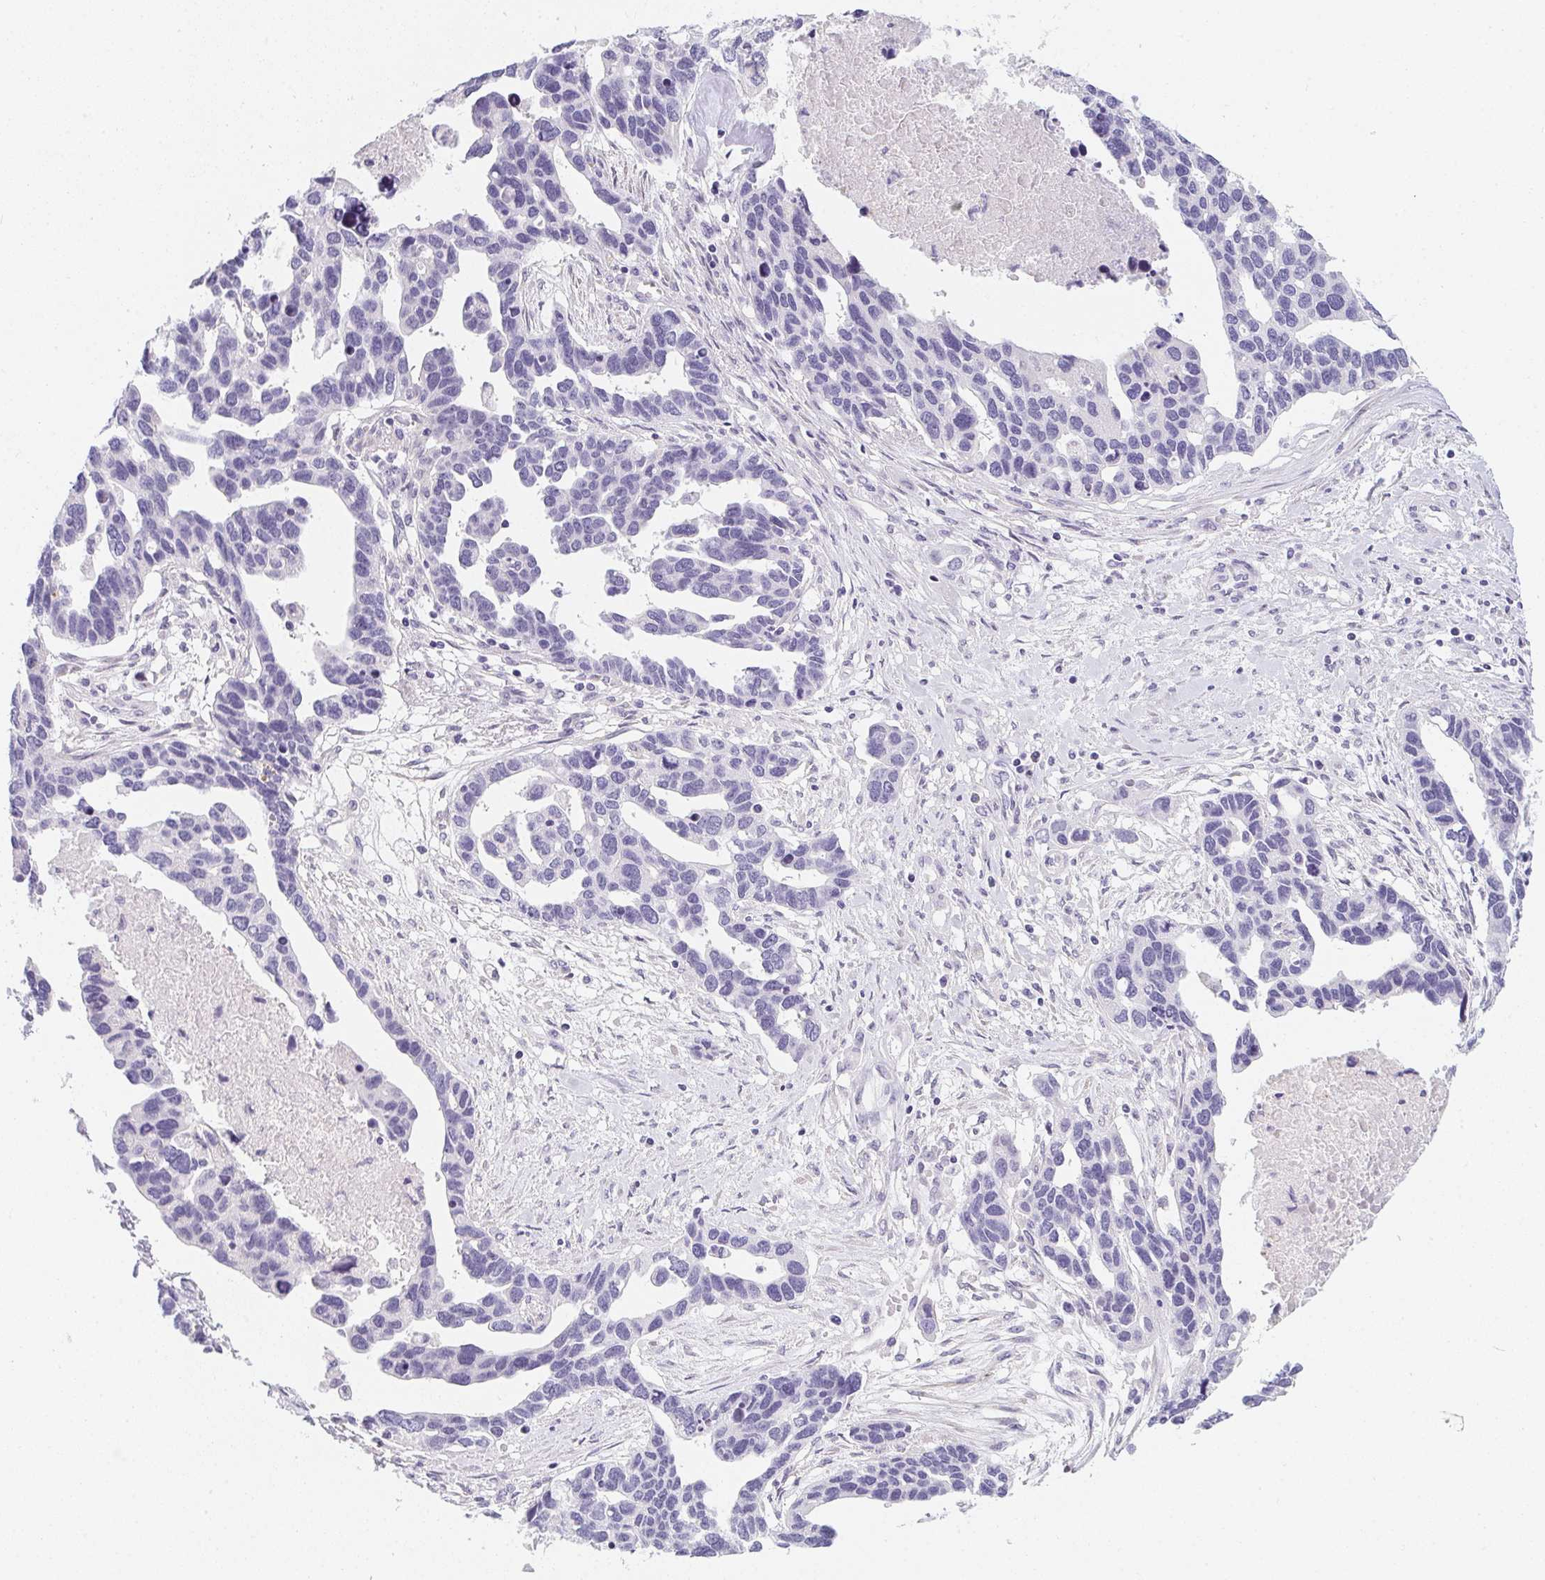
{"staining": {"intensity": "negative", "quantity": "none", "location": "none"}, "tissue": "ovarian cancer", "cell_type": "Tumor cells", "image_type": "cancer", "snomed": [{"axis": "morphology", "description": "Cystadenocarcinoma, serous, NOS"}, {"axis": "topography", "description": "Ovary"}], "caption": "Ovarian cancer stained for a protein using immunohistochemistry shows no expression tumor cells.", "gene": "MAP1A", "patient": {"sex": "female", "age": 54}}